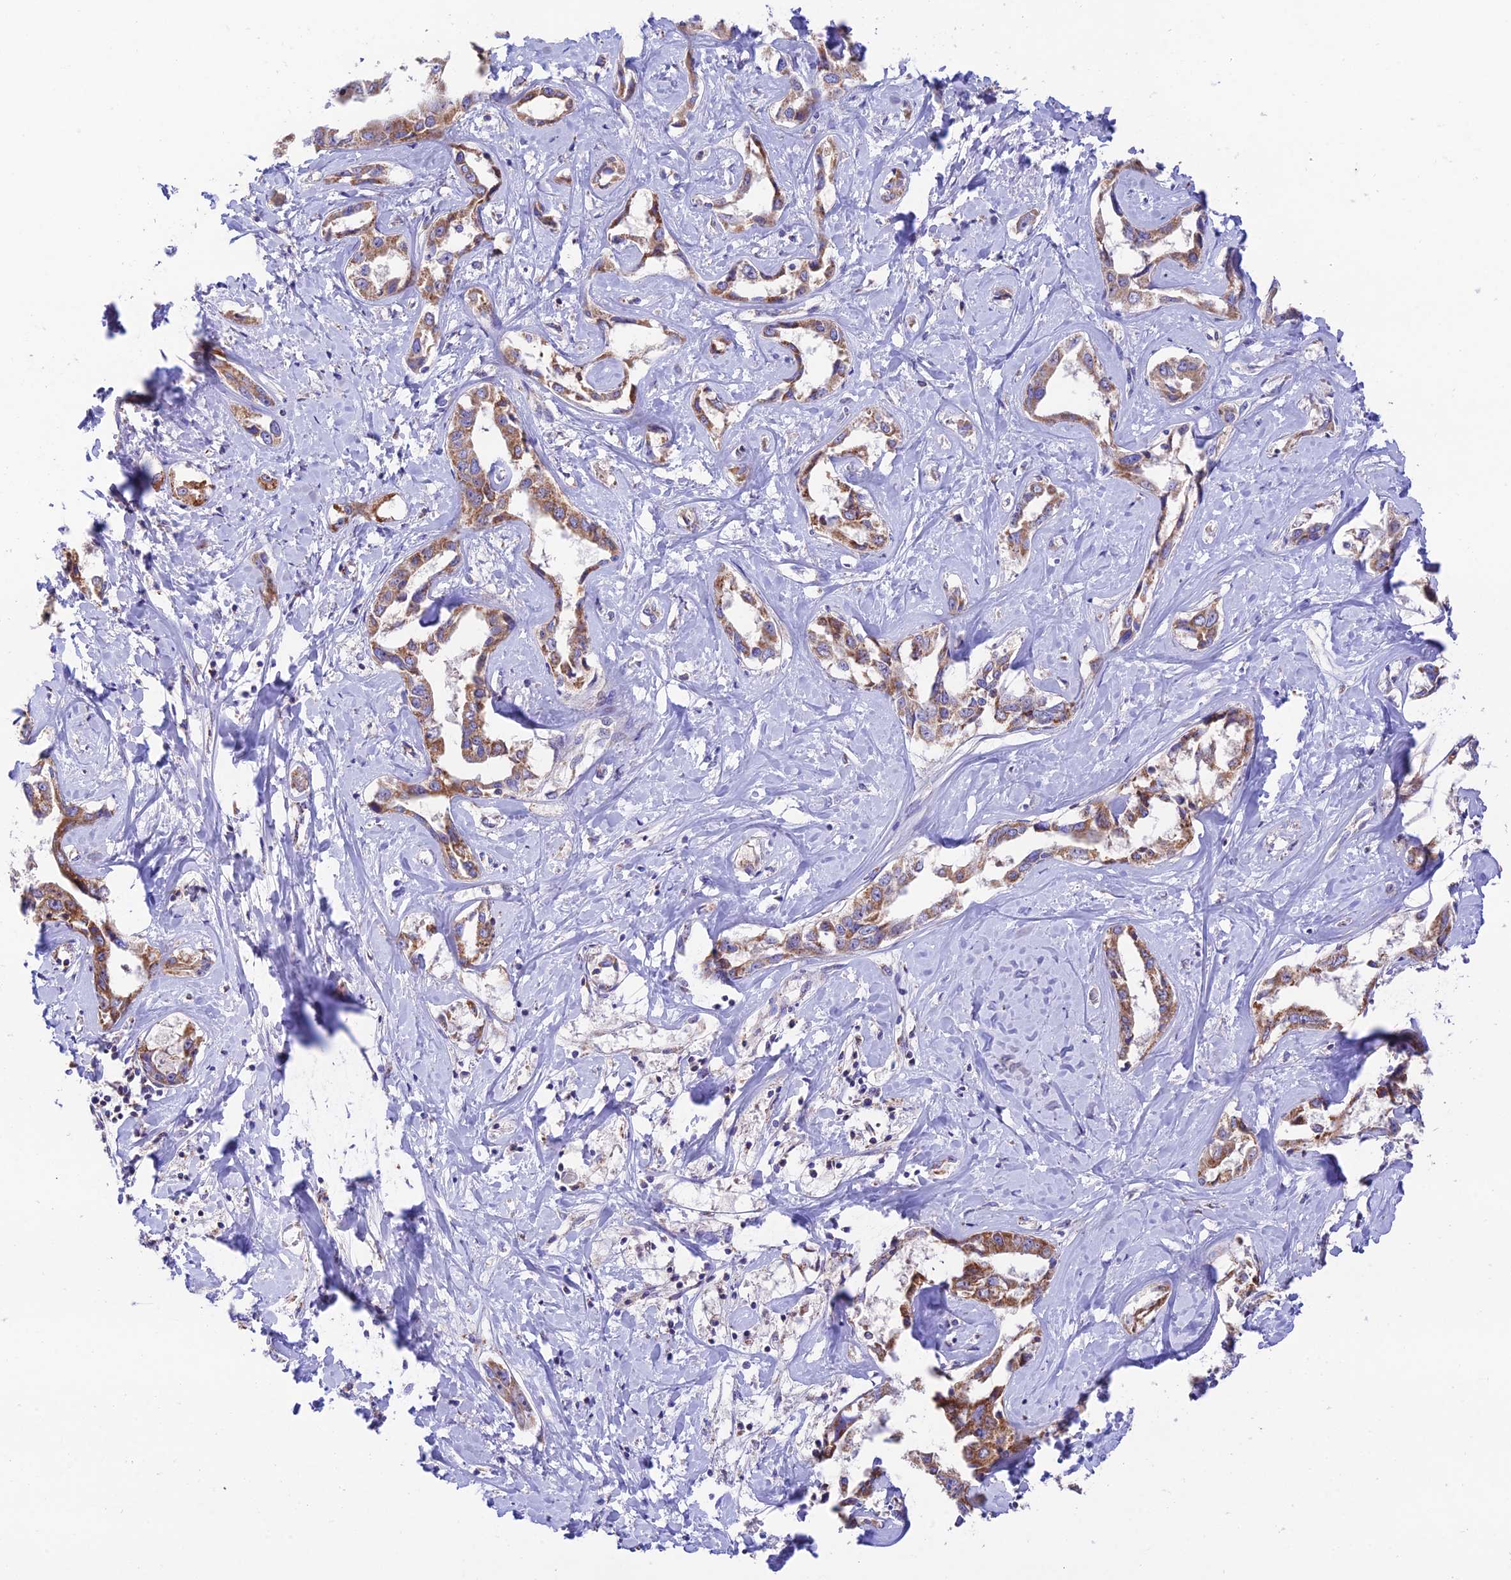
{"staining": {"intensity": "moderate", "quantity": ">75%", "location": "cytoplasmic/membranous"}, "tissue": "liver cancer", "cell_type": "Tumor cells", "image_type": "cancer", "snomed": [{"axis": "morphology", "description": "Cholangiocarcinoma"}, {"axis": "topography", "description": "Liver"}], "caption": "Moderate cytoplasmic/membranous staining for a protein is identified in about >75% of tumor cells of cholangiocarcinoma (liver) using IHC.", "gene": "HSDL2", "patient": {"sex": "male", "age": 59}}